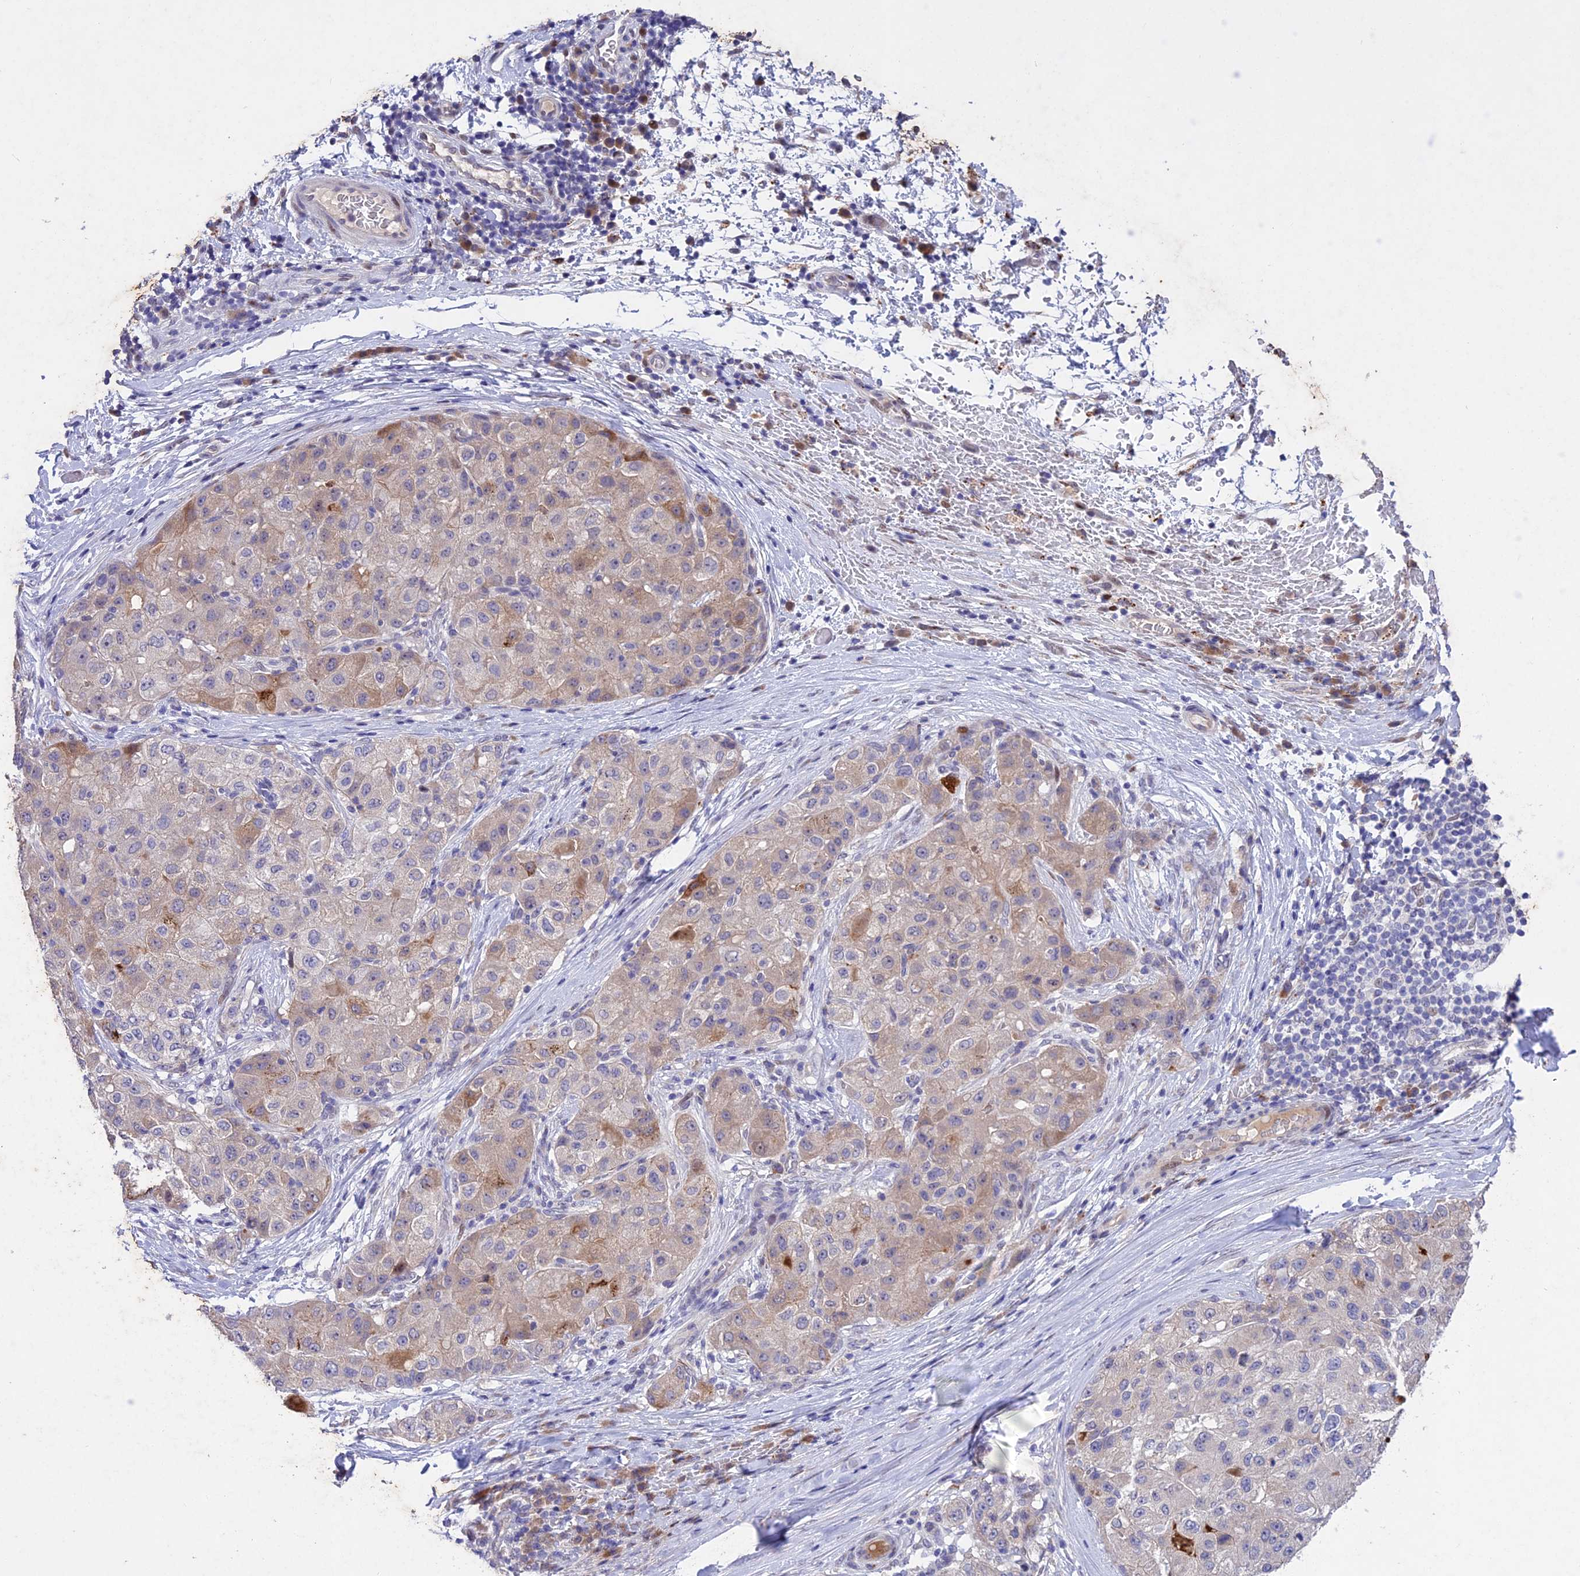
{"staining": {"intensity": "weak", "quantity": "25%-75%", "location": "cytoplasmic/membranous"}, "tissue": "liver cancer", "cell_type": "Tumor cells", "image_type": "cancer", "snomed": [{"axis": "morphology", "description": "Carcinoma, Hepatocellular, NOS"}, {"axis": "topography", "description": "Liver"}], "caption": "Protein analysis of hepatocellular carcinoma (liver) tissue reveals weak cytoplasmic/membranous positivity in about 25%-75% of tumor cells. The staining is performed using DAB brown chromogen to label protein expression. The nuclei are counter-stained blue using hematoxylin.", "gene": "ANKRD52", "patient": {"sex": "male", "age": 80}}